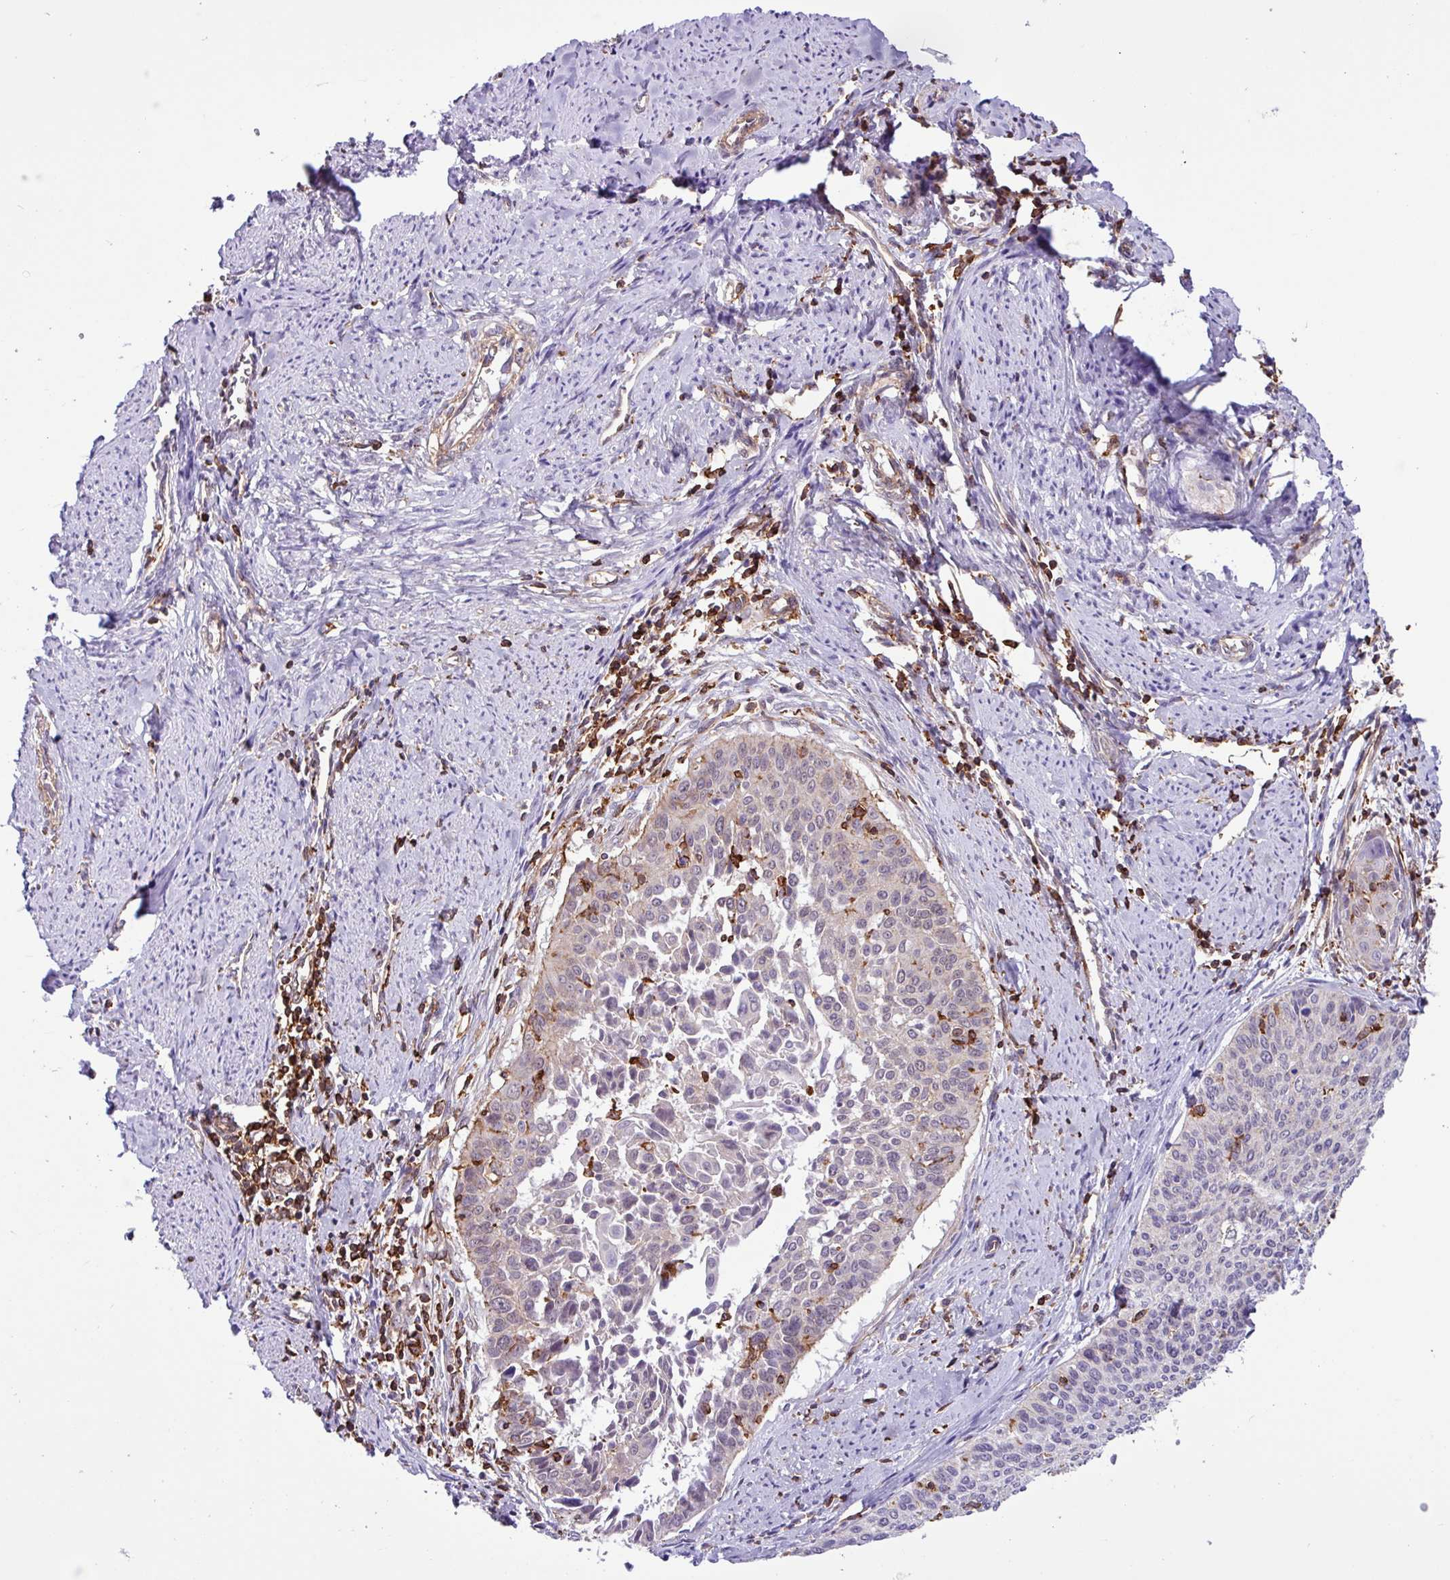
{"staining": {"intensity": "negative", "quantity": "none", "location": "none"}, "tissue": "cervical cancer", "cell_type": "Tumor cells", "image_type": "cancer", "snomed": [{"axis": "morphology", "description": "Squamous cell carcinoma, NOS"}, {"axis": "topography", "description": "Cervix"}], "caption": "There is no significant positivity in tumor cells of cervical squamous cell carcinoma.", "gene": "PPP1R18", "patient": {"sex": "female", "age": 55}}